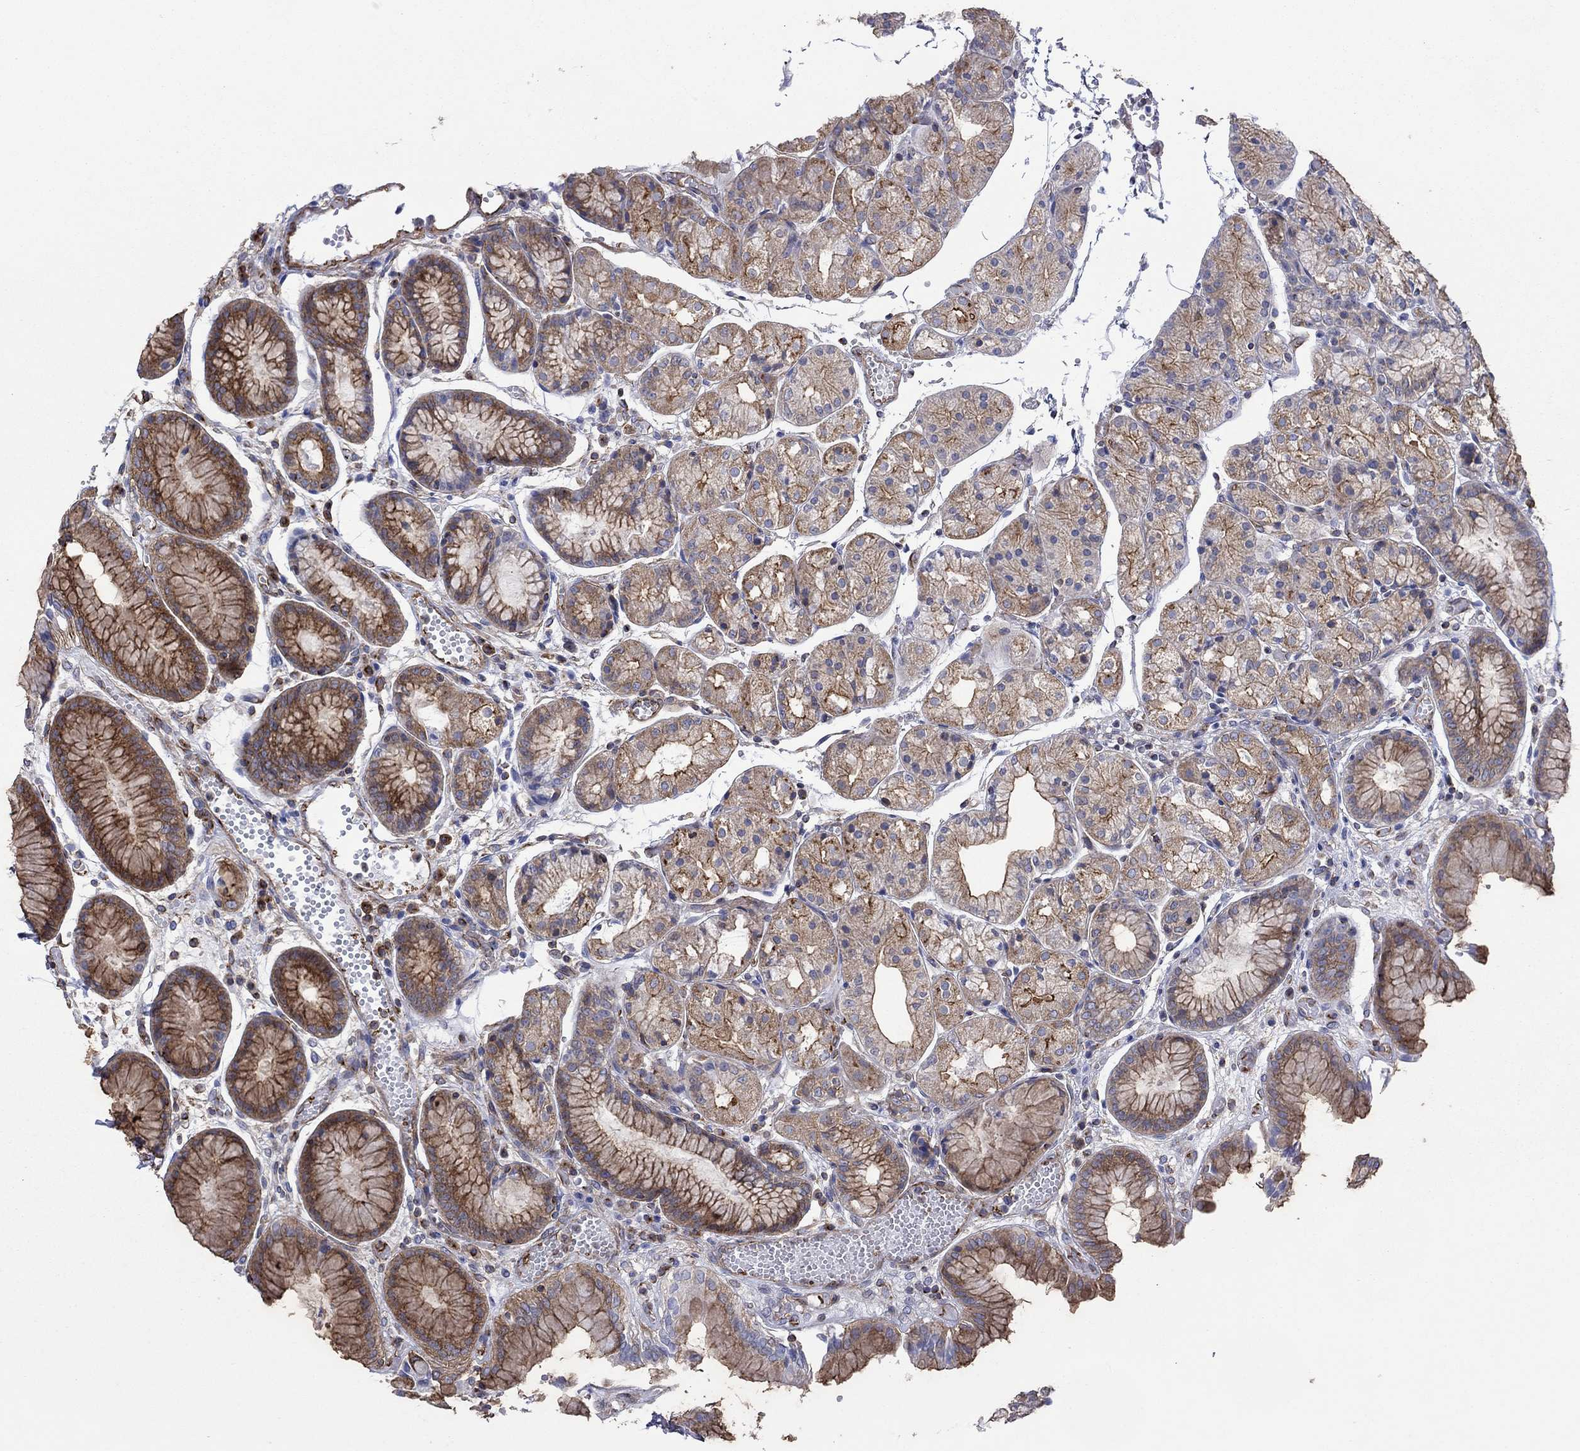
{"staining": {"intensity": "strong", "quantity": "<25%", "location": "cytoplasmic/membranous"}, "tissue": "stomach", "cell_type": "Glandular cells", "image_type": "normal", "snomed": [{"axis": "morphology", "description": "Normal tissue, NOS"}, {"axis": "topography", "description": "Stomach, upper"}], "caption": "Immunohistochemistry (IHC) of benign stomach demonstrates medium levels of strong cytoplasmic/membranous expression in about <25% of glandular cells.", "gene": "TPRN", "patient": {"sex": "male", "age": 72}}